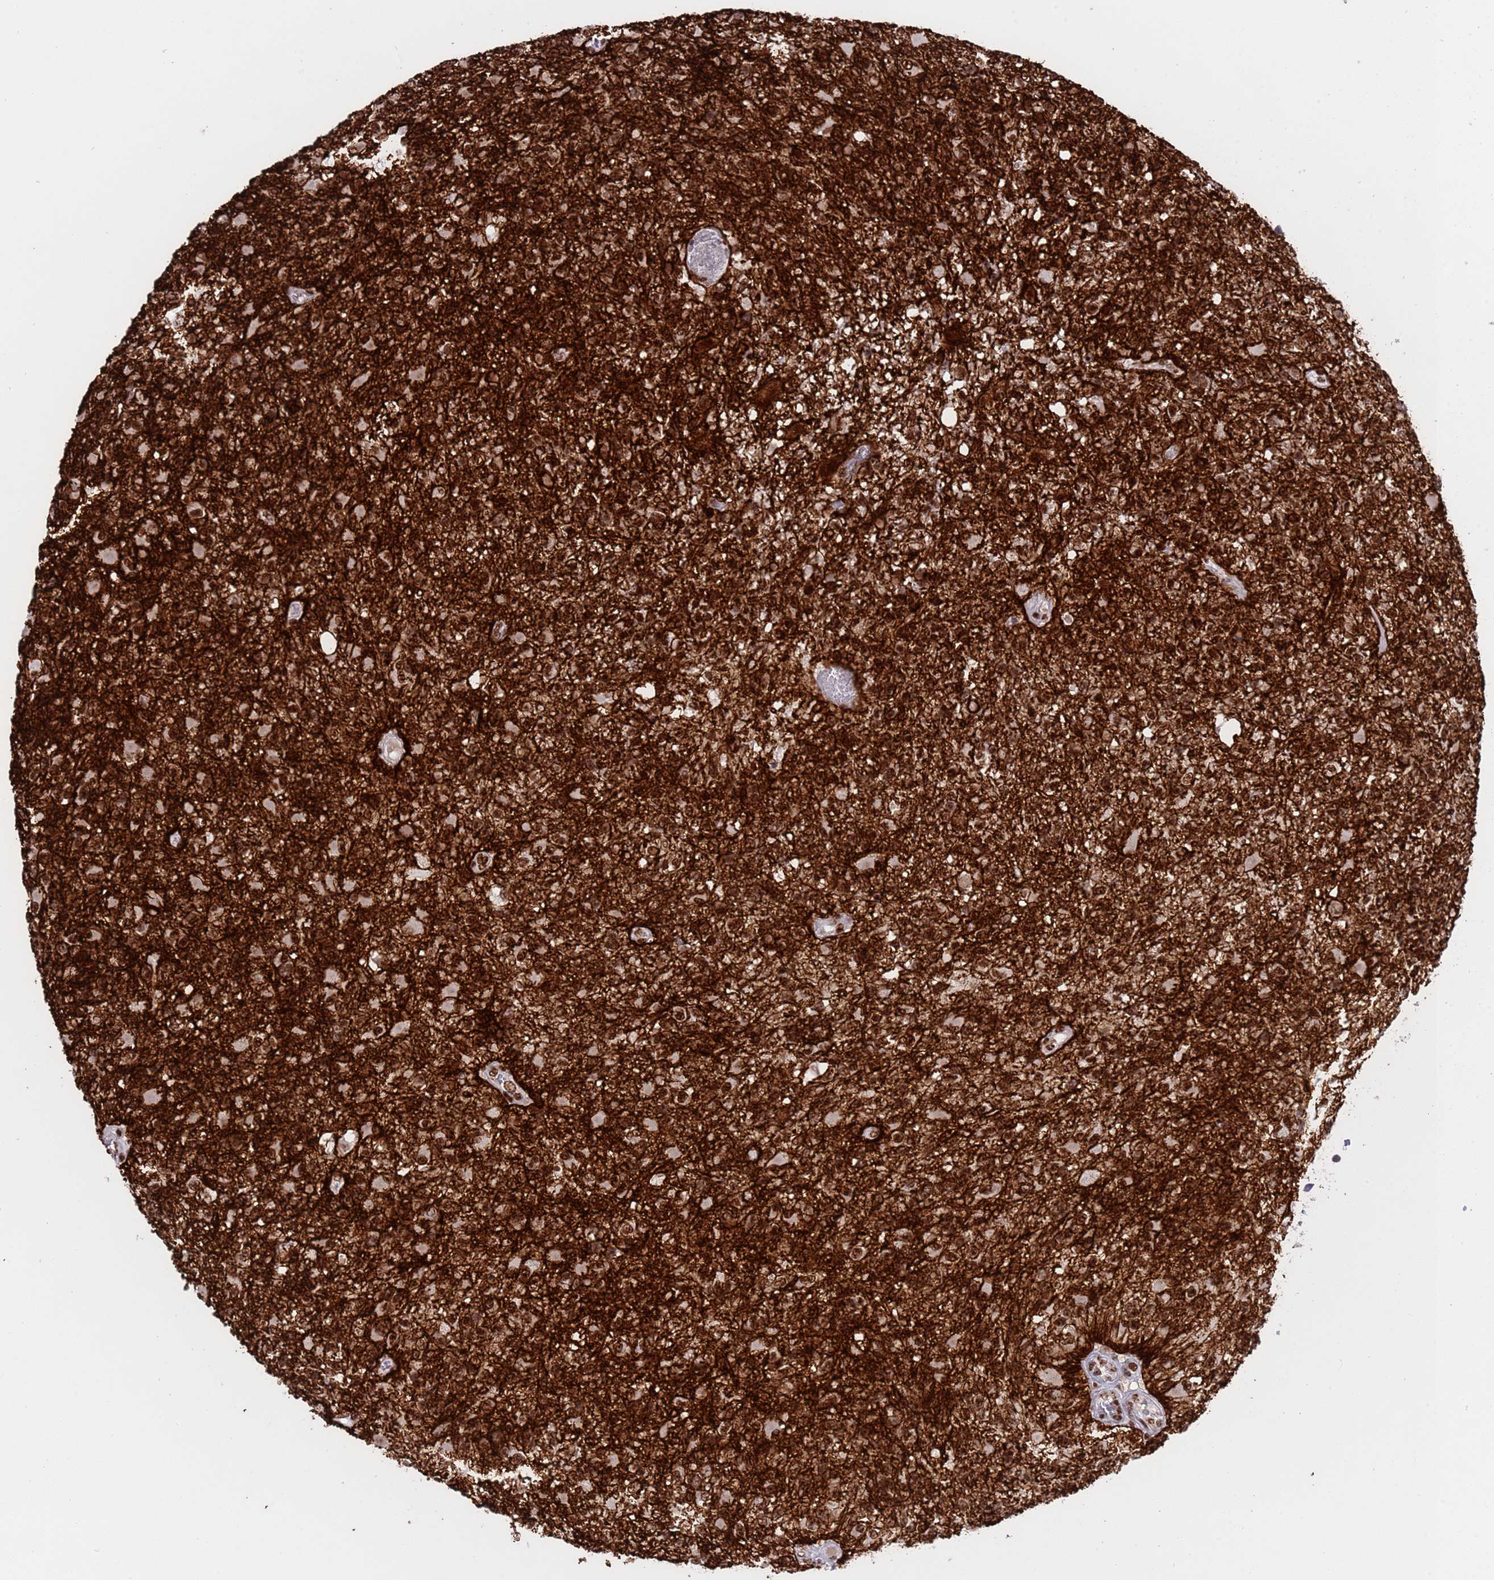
{"staining": {"intensity": "strong", "quantity": ">75%", "location": "nuclear"}, "tissue": "glioma", "cell_type": "Tumor cells", "image_type": "cancer", "snomed": [{"axis": "morphology", "description": "Glioma, malignant, High grade"}, {"axis": "topography", "description": "Brain"}], "caption": "IHC staining of glioma, which displays high levels of strong nuclear positivity in about >75% of tumor cells indicating strong nuclear protein positivity. The staining was performed using DAB (brown) for protein detection and nuclei were counterstained in hematoxylin (blue).", "gene": "THOC2", "patient": {"sex": "female", "age": 74}}